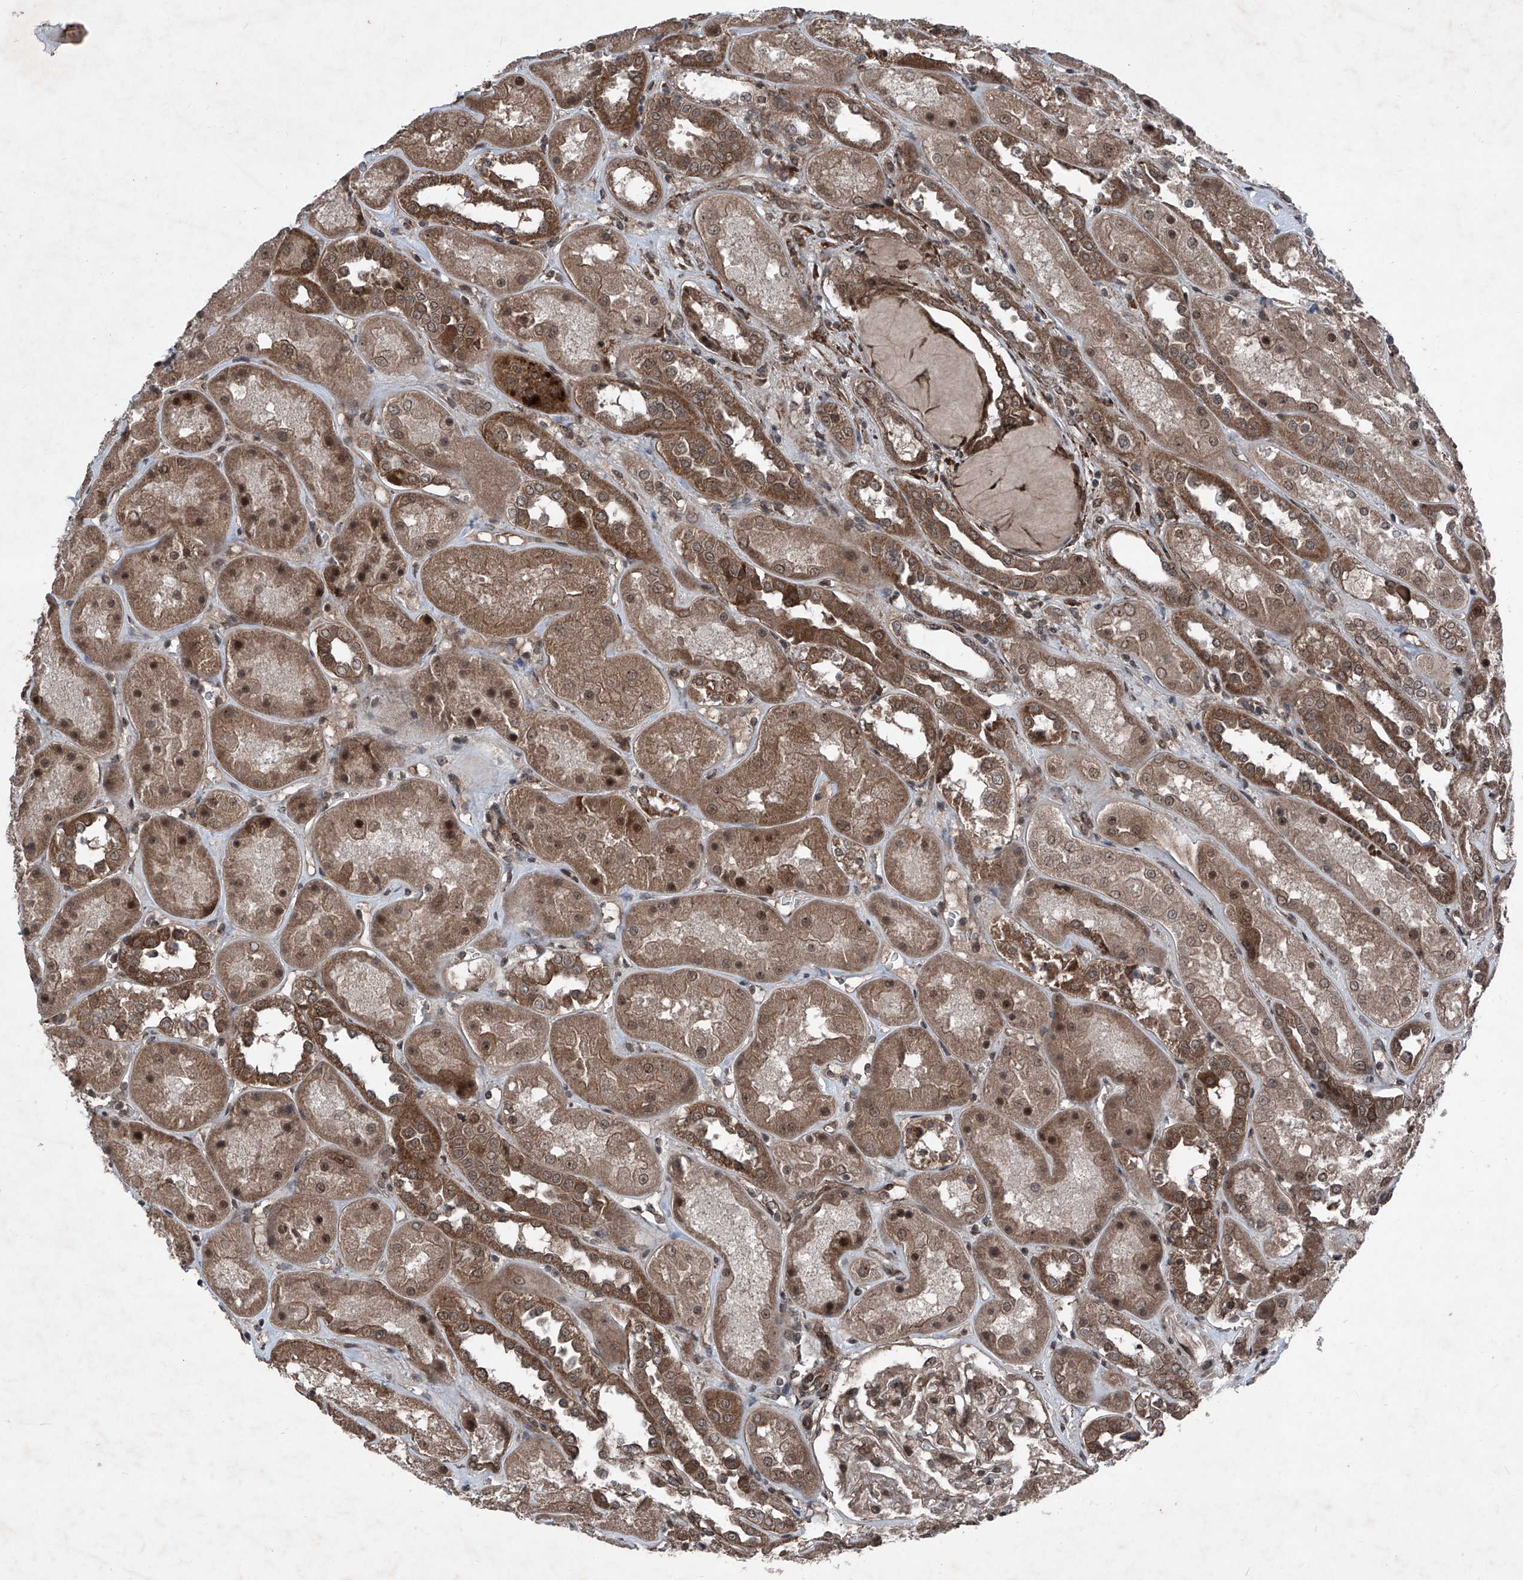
{"staining": {"intensity": "moderate", "quantity": ">75%", "location": "cytoplasmic/membranous,nuclear"}, "tissue": "kidney", "cell_type": "Cells in glomeruli", "image_type": "normal", "snomed": [{"axis": "morphology", "description": "Normal tissue, NOS"}, {"axis": "topography", "description": "Kidney"}], "caption": "An image showing moderate cytoplasmic/membranous,nuclear staining in about >75% of cells in glomeruli in normal kidney, as visualized by brown immunohistochemical staining.", "gene": "COA7", "patient": {"sex": "male", "age": 70}}